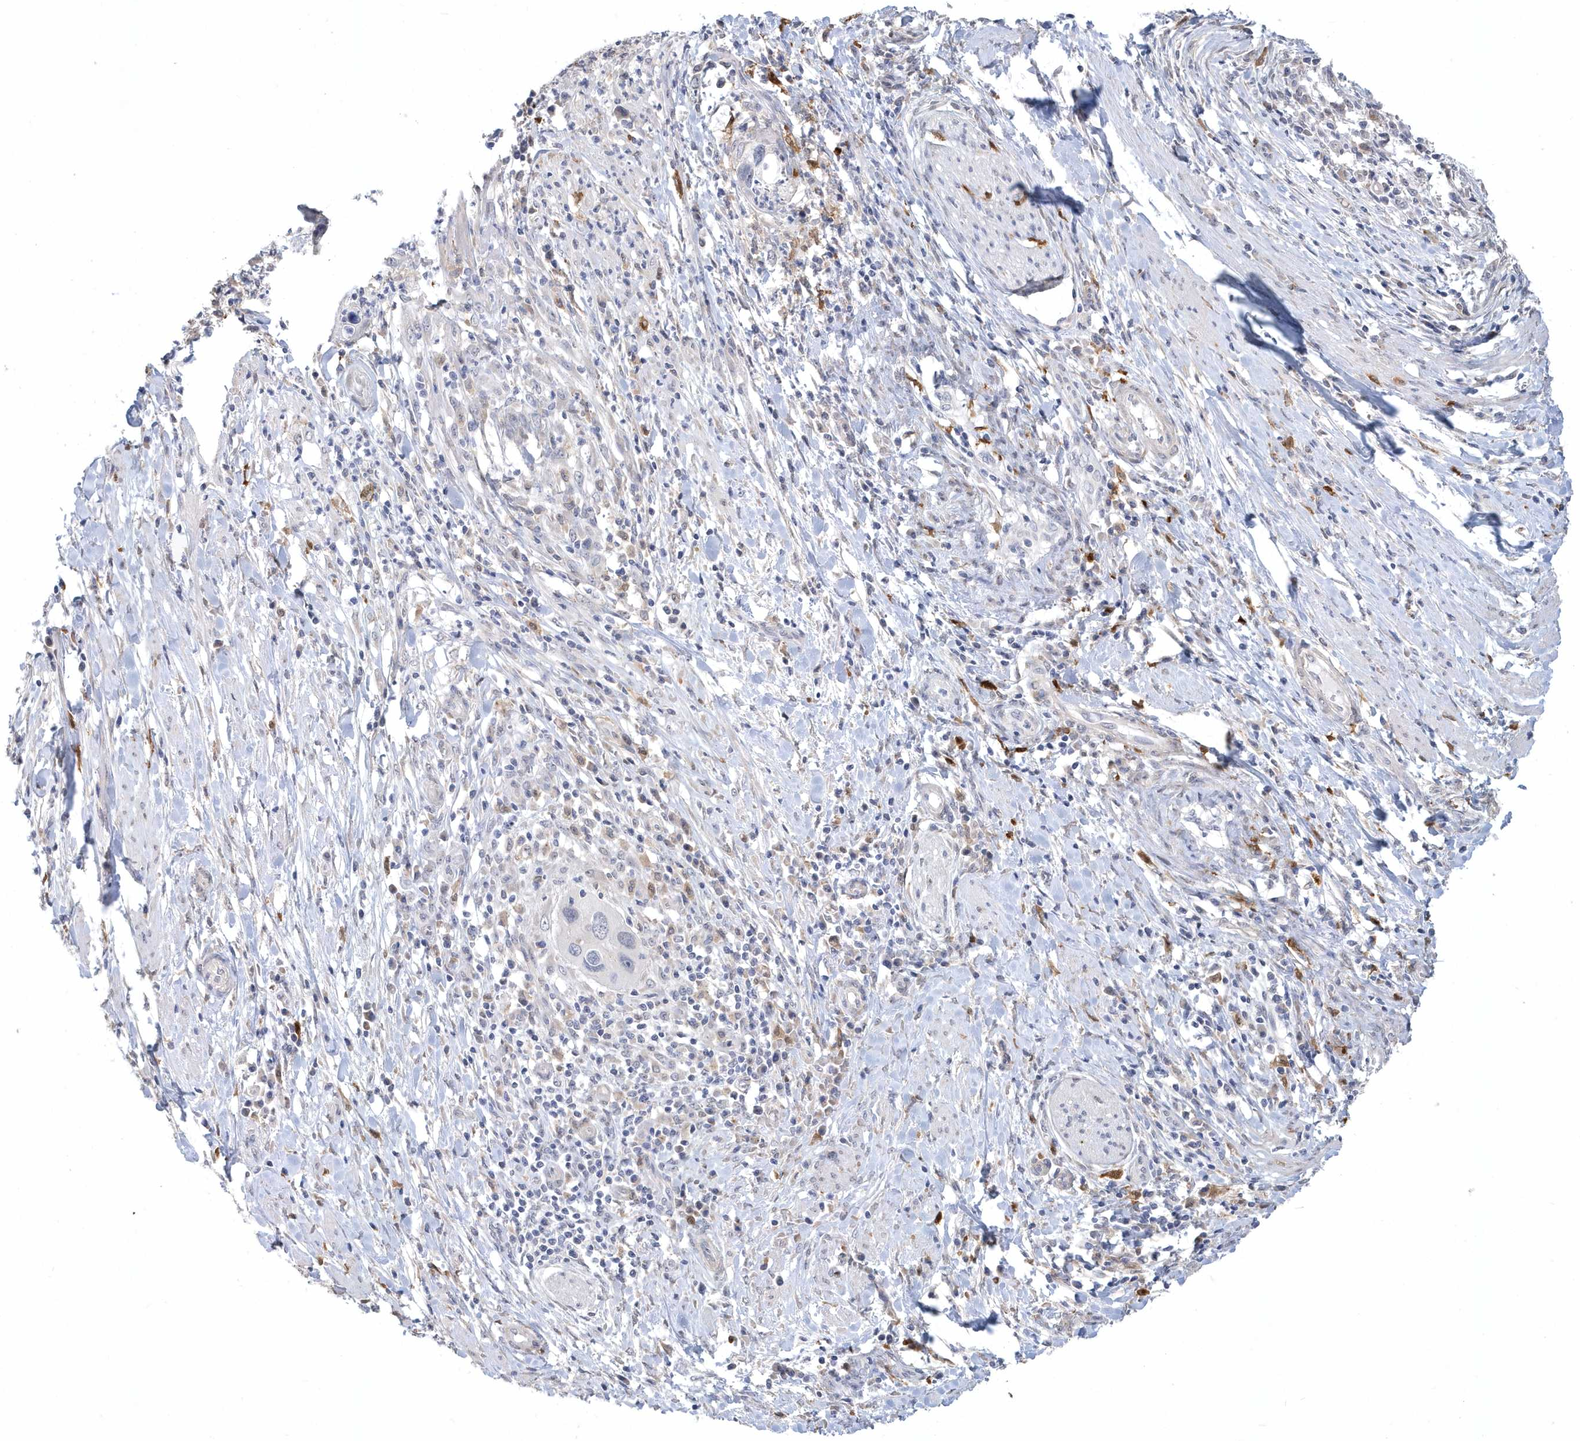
{"staining": {"intensity": "negative", "quantity": "none", "location": "none"}, "tissue": "cervical cancer", "cell_type": "Tumor cells", "image_type": "cancer", "snomed": [{"axis": "morphology", "description": "Squamous cell carcinoma, NOS"}, {"axis": "topography", "description": "Cervix"}], "caption": "A histopathology image of cervical cancer (squamous cell carcinoma) stained for a protein exhibits no brown staining in tumor cells.", "gene": "TSPEAR", "patient": {"sex": "female", "age": 38}}